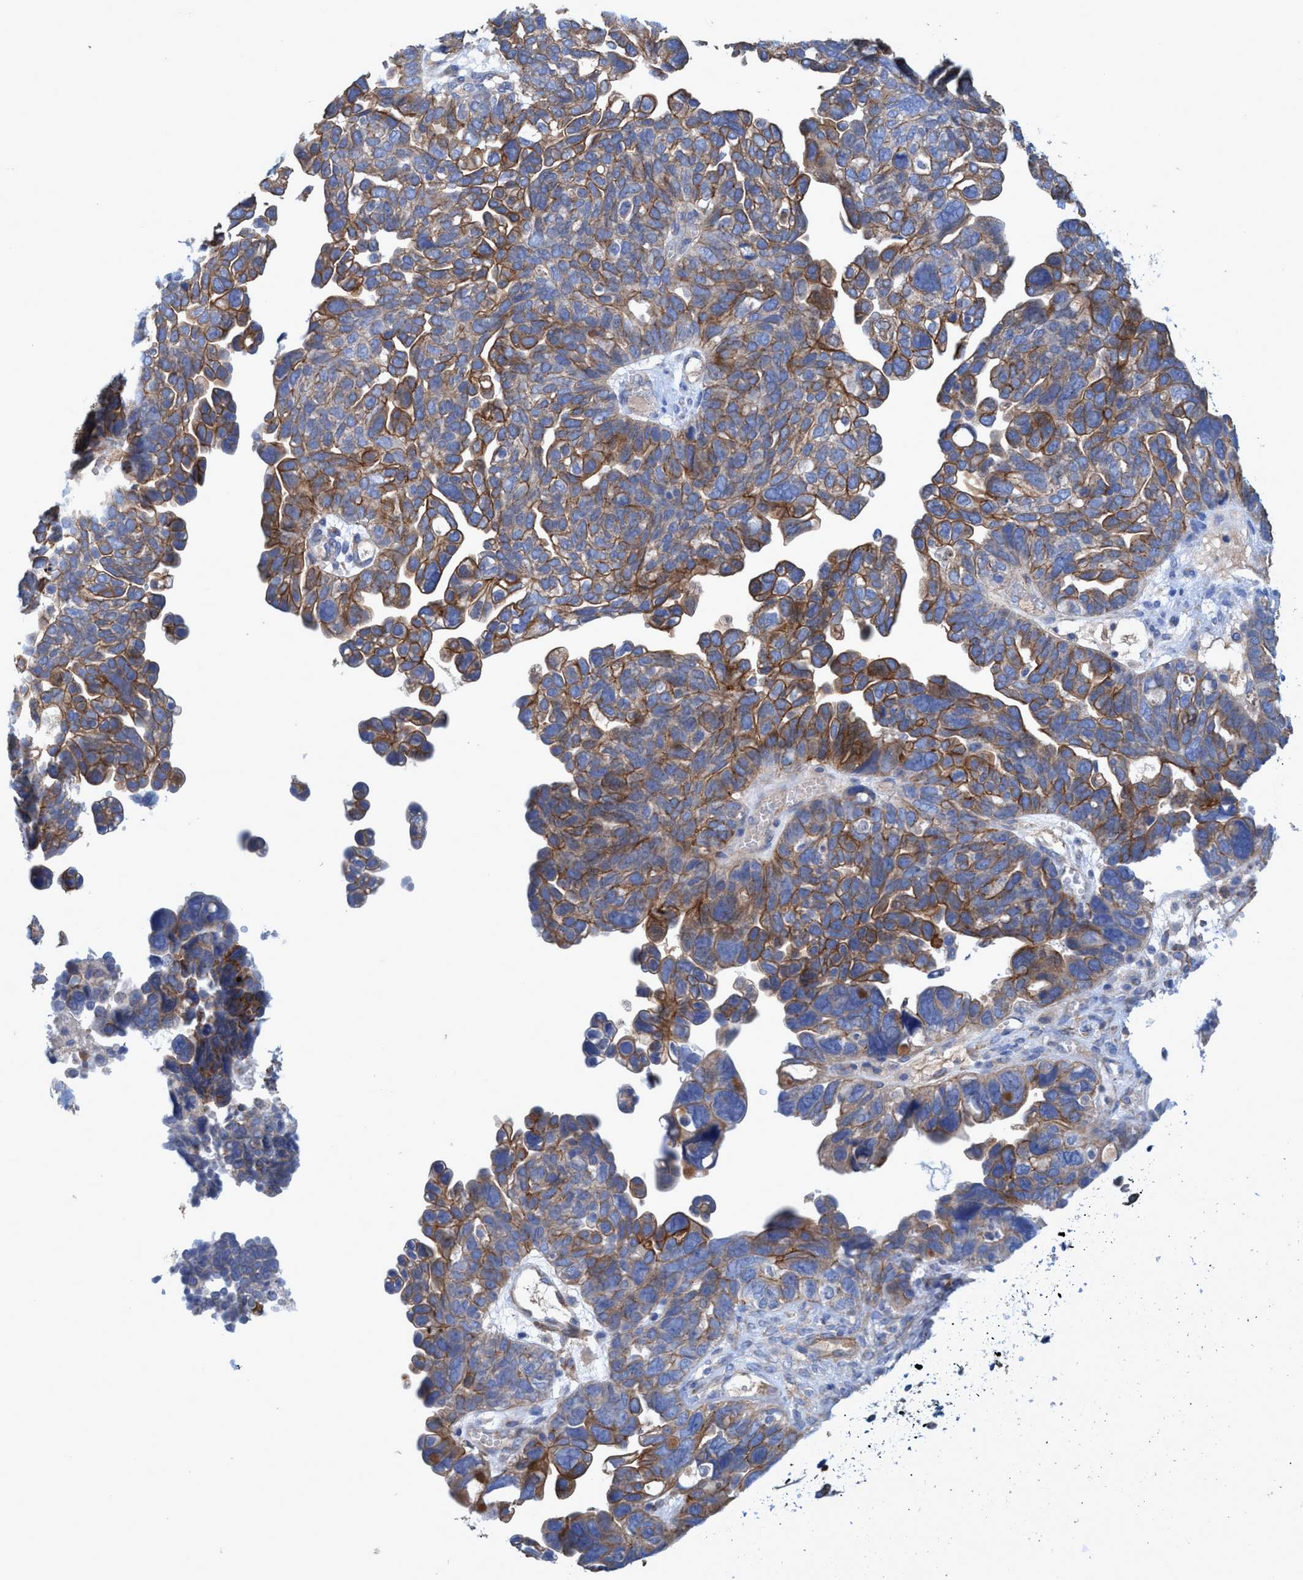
{"staining": {"intensity": "strong", "quantity": "25%-75%", "location": "cytoplasmic/membranous"}, "tissue": "ovarian cancer", "cell_type": "Tumor cells", "image_type": "cancer", "snomed": [{"axis": "morphology", "description": "Cystadenocarcinoma, mucinous, NOS"}, {"axis": "topography", "description": "Ovary"}], "caption": "Strong cytoplasmic/membranous expression is appreciated in approximately 25%-75% of tumor cells in ovarian cancer. Immunohistochemistry (ihc) stains the protein in brown and the nuclei are stained blue.", "gene": "GULP1", "patient": {"sex": "female", "age": 61}}